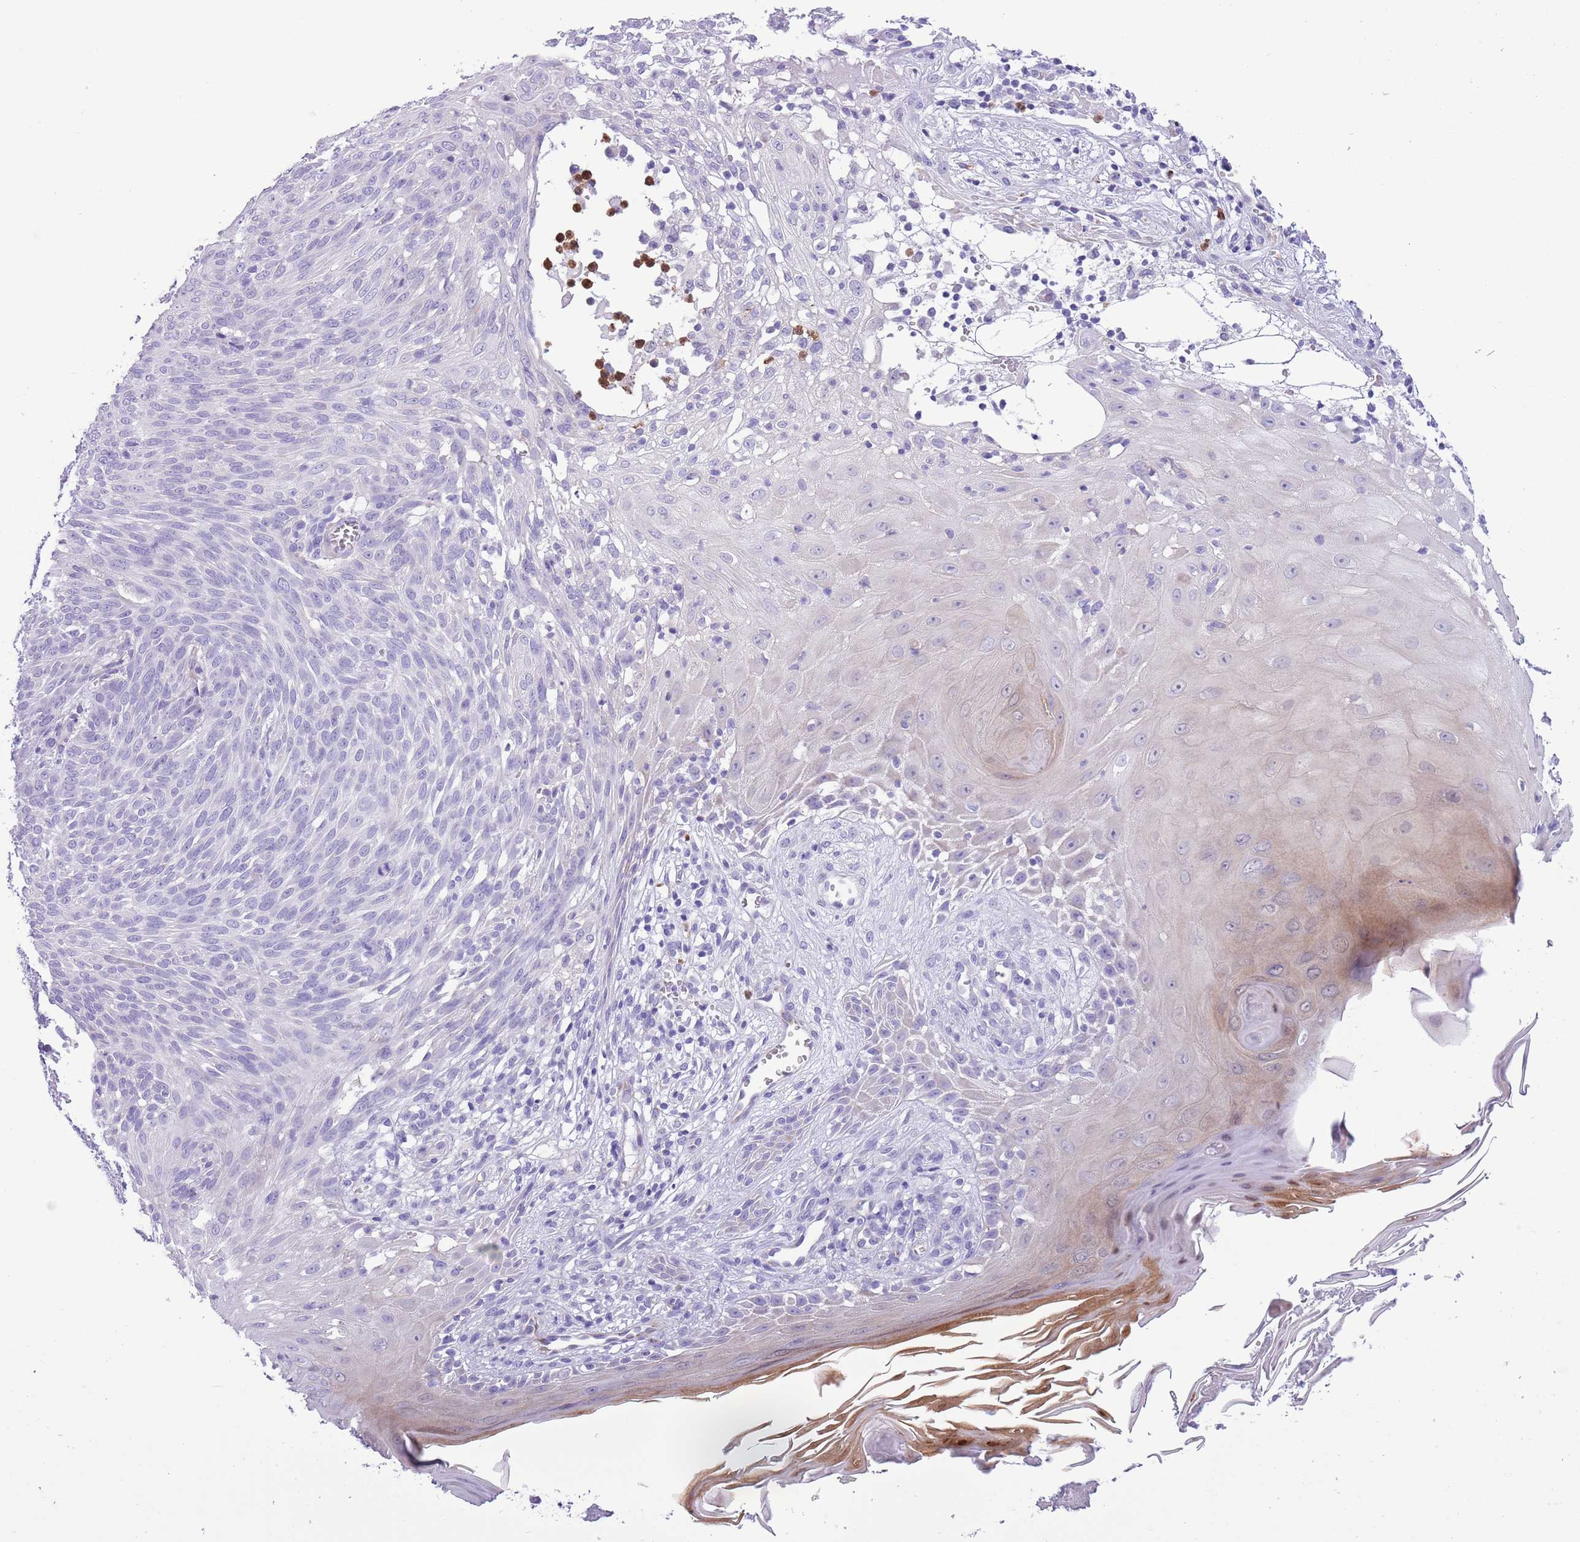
{"staining": {"intensity": "negative", "quantity": "none", "location": "none"}, "tissue": "skin cancer", "cell_type": "Tumor cells", "image_type": "cancer", "snomed": [{"axis": "morphology", "description": "Basal cell carcinoma"}, {"axis": "topography", "description": "Skin"}], "caption": "This is a image of immunohistochemistry (IHC) staining of skin cancer (basal cell carcinoma), which shows no expression in tumor cells.", "gene": "OR6M1", "patient": {"sex": "female", "age": 86}}